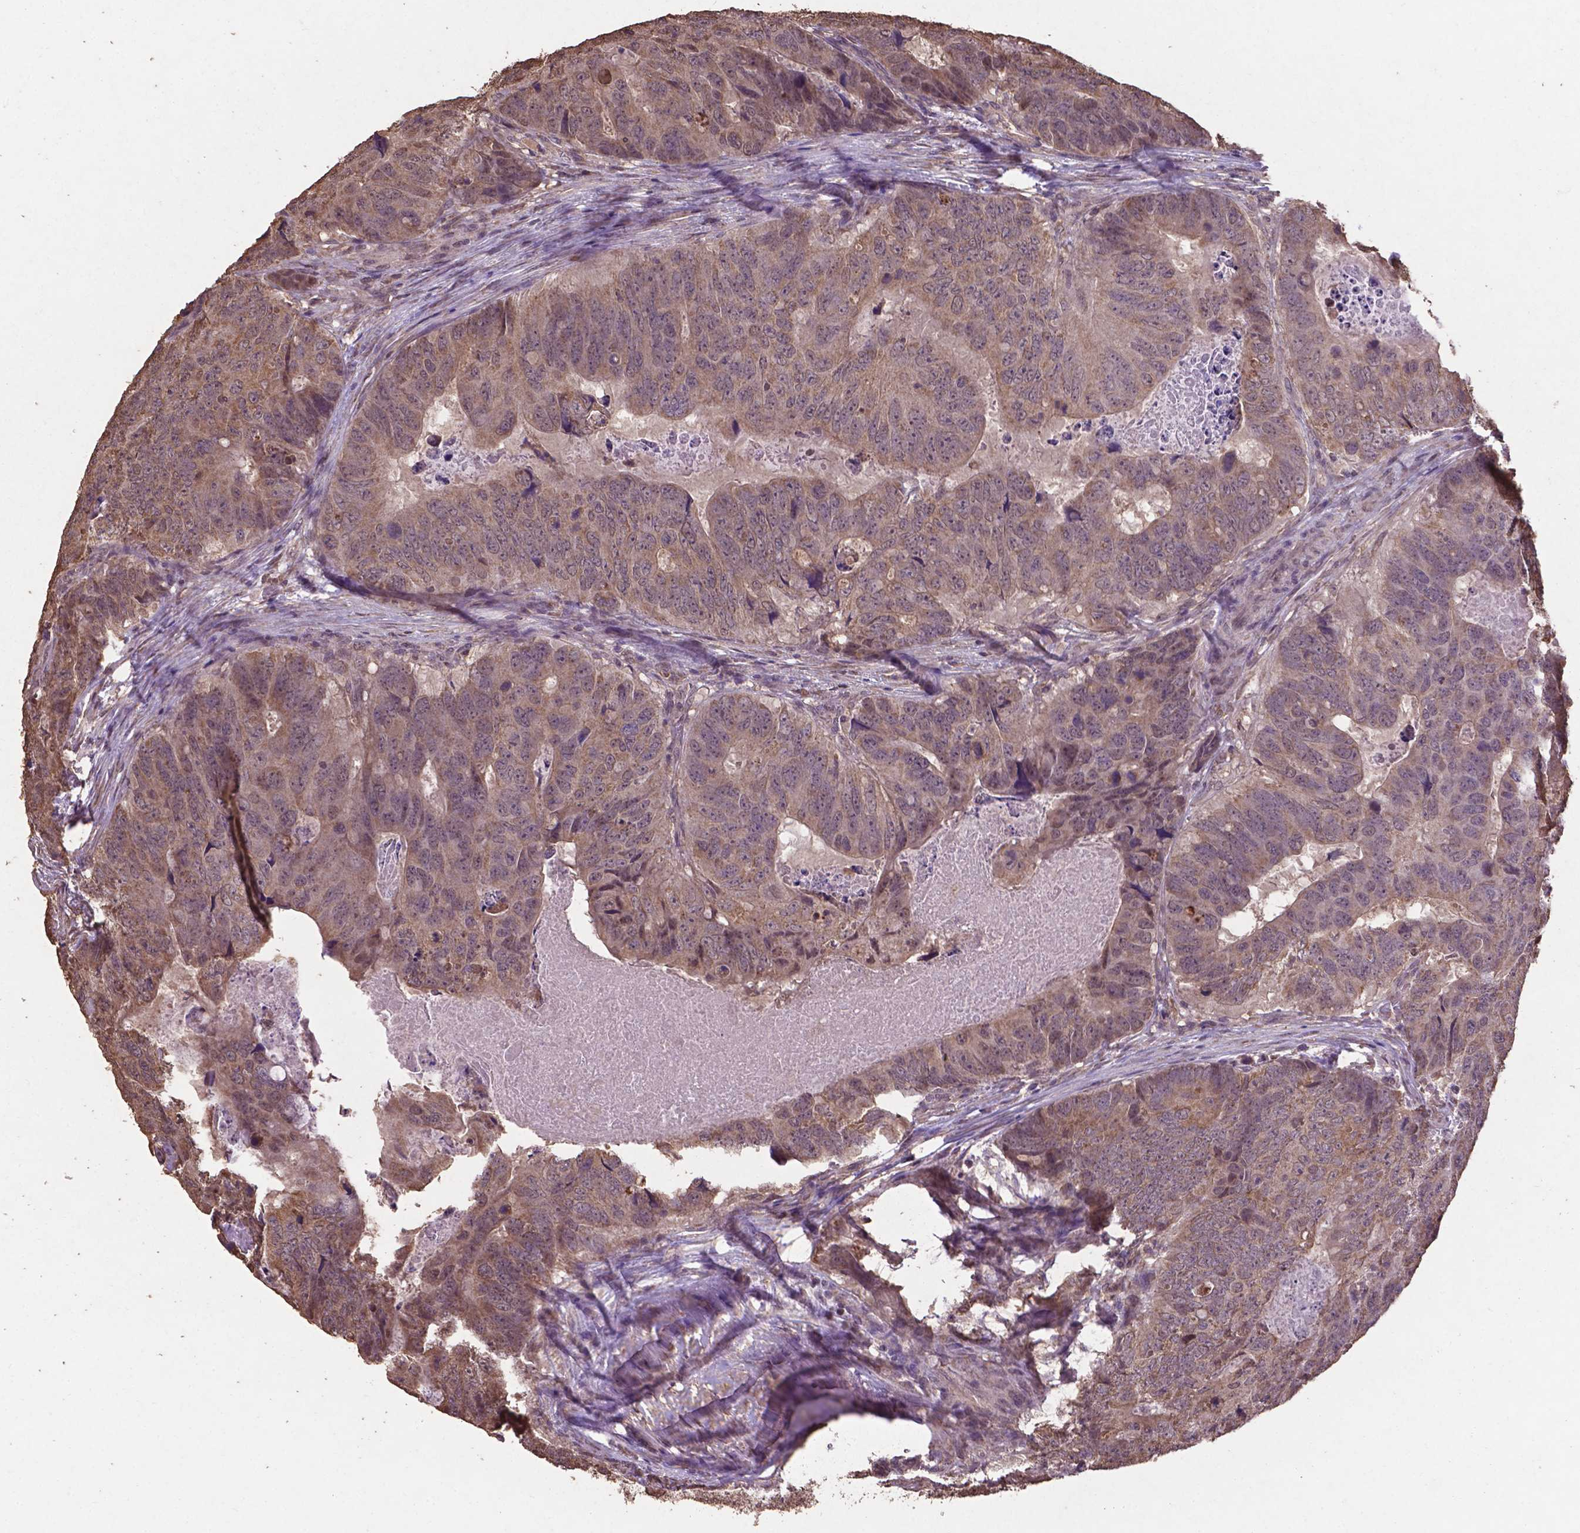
{"staining": {"intensity": "weak", "quantity": ">75%", "location": "cytoplasmic/membranous"}, "tissue": "colorectal cancer", "cell_type": "Tumor cells", "image_type": "cancer", "snomed": [{"axis": "morphology", "description": "Adenocarcinoma, NOS"}, {"axis": "topography", "description": "Colon"}], "caption": "A histopathology image of human adenocarcinoma (colorectal) stained for a protein displays weak cytoplasmic/membranous brown staining in tumor cells.", "gene": "DCAF1", "patient": {"sex": "male", "age": 79}}